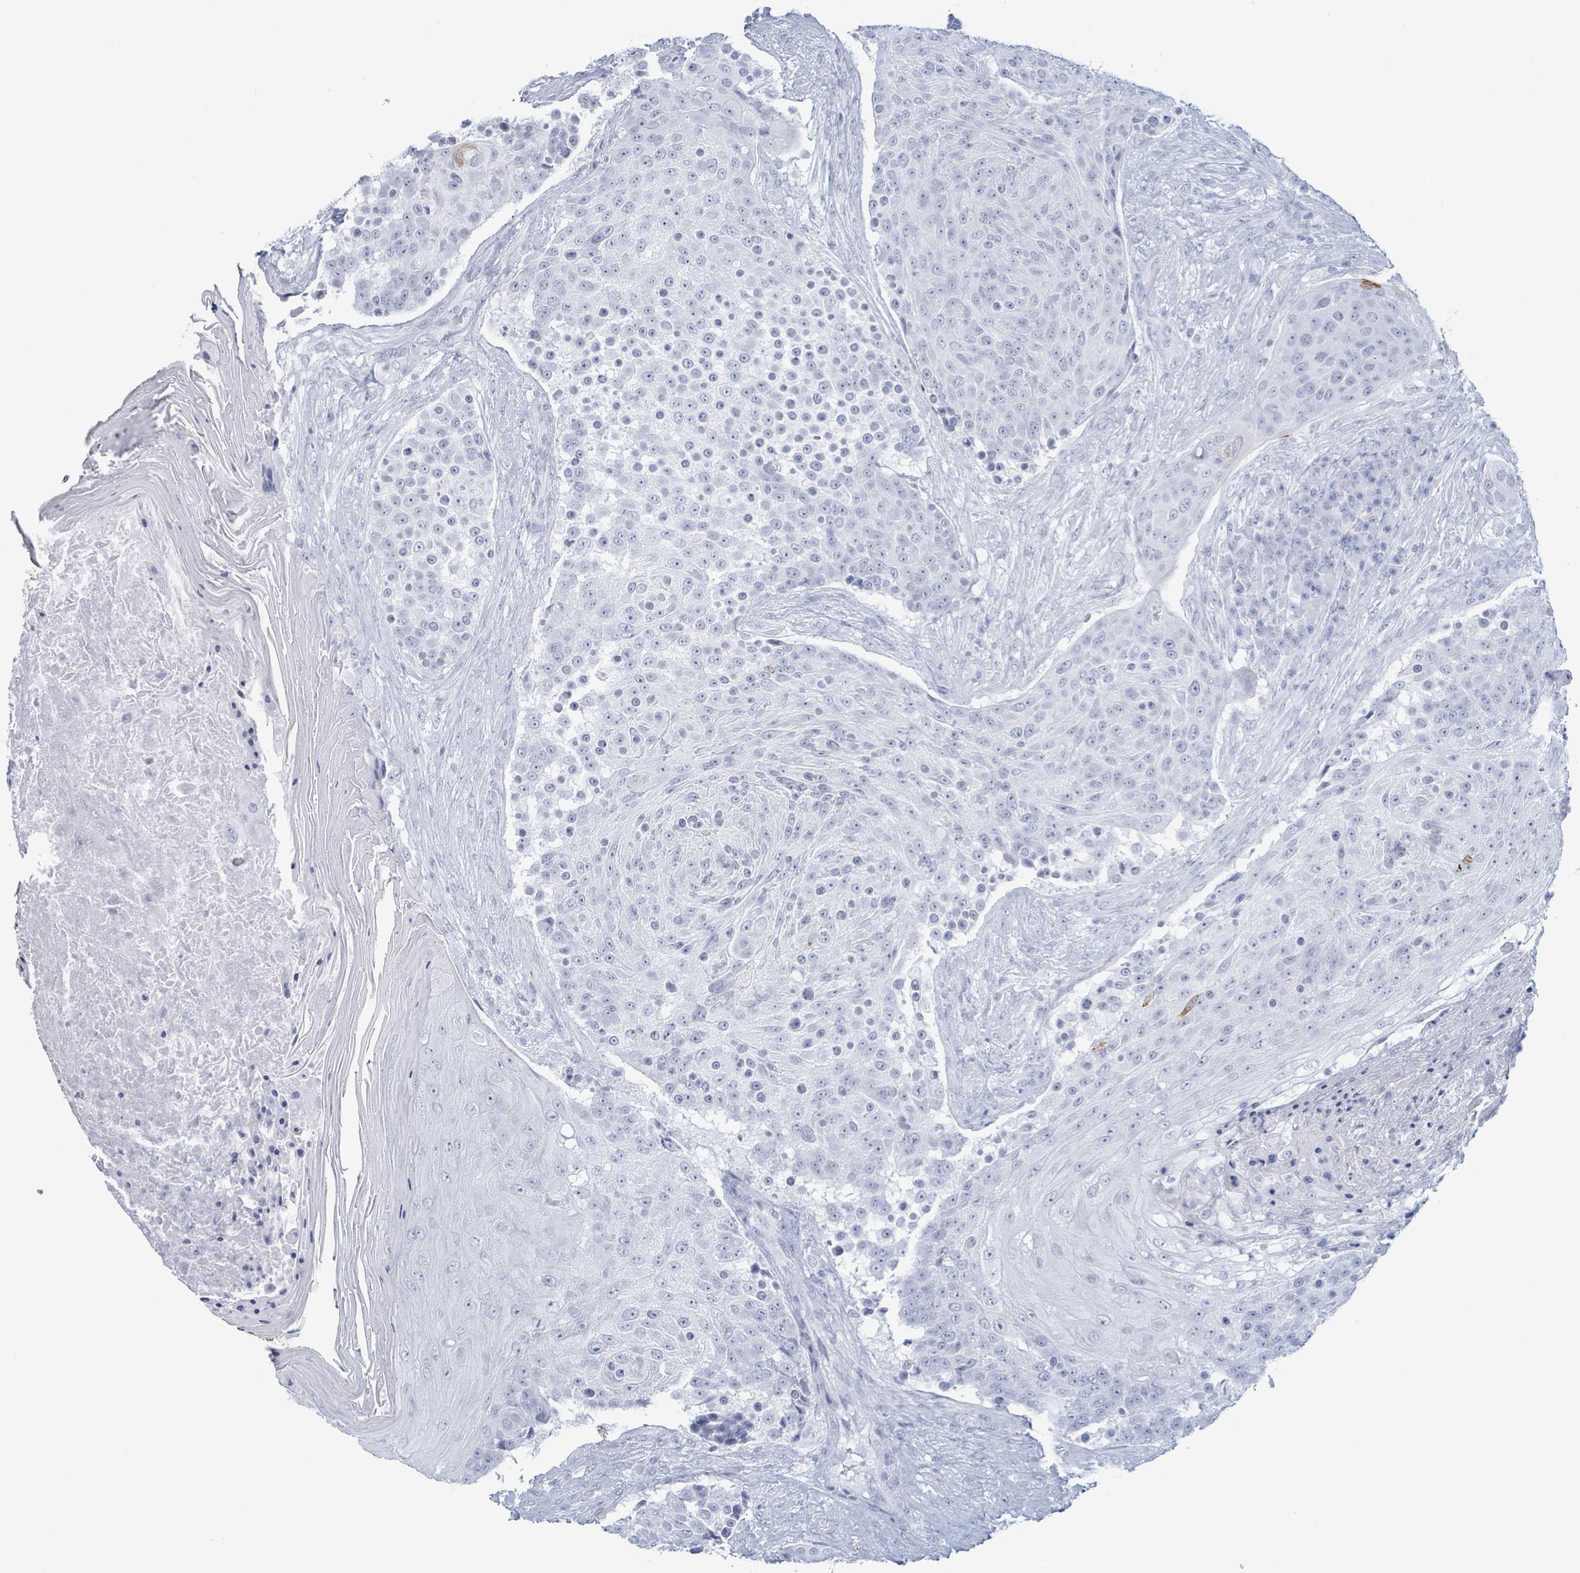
{"staining": {"intensity": "negative", "quantity": "none", "location": "none"}, "tissue": "urothelial cancer", "cell_type": "Tumor cells", "image_type": "cancer", "snomed": [{"axis": "morphology", "description": "Urothelial carcinoma, High grade"}, {"axis": "topography", "description": "Urinary bladder"}], "caption": "Tumor cells show no significant expression in high-grade urothelial carcinoma.", "gene": "KRT8", "patient": {"sex": "female", "age": 63}}